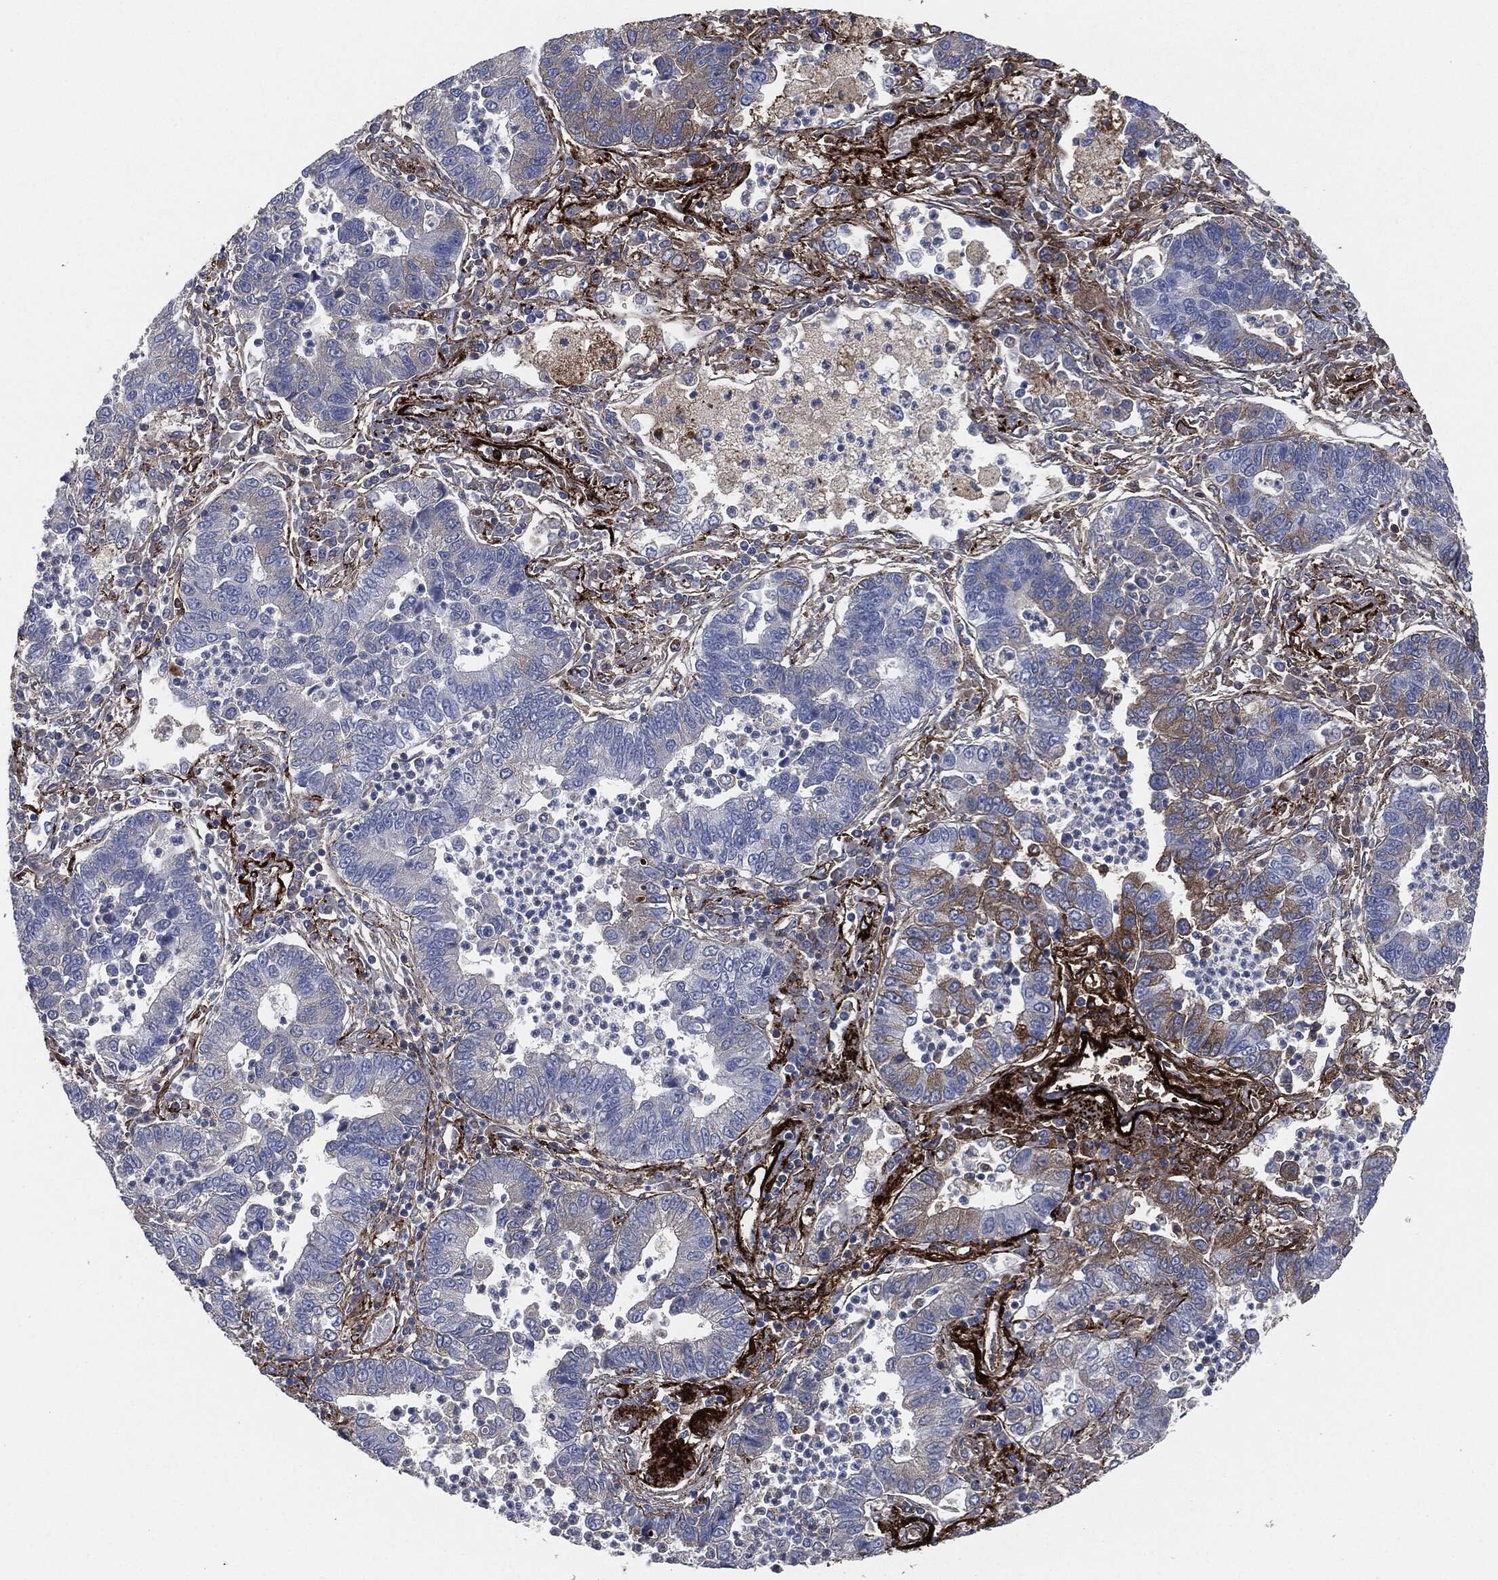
{"staining": {"intensity": "weak", "quantity": "<25%", "location": "cytoplasmic/membranous"}, "tissue": "lung cancer", "cell_type": "Tumor cells", "image_type": "cancer", "snomed": [{"axis": "morphology", "description": "Adenocarcinoma, NOS"}, {"axis": "topography", "description": "Lung"}], "caption": "The IHC photomicrograph has no significant staining in tumor cells of lung adenocarcinoma tissue.", "gene": "APOB", "patient": {"sex": "female", "age": 57}}